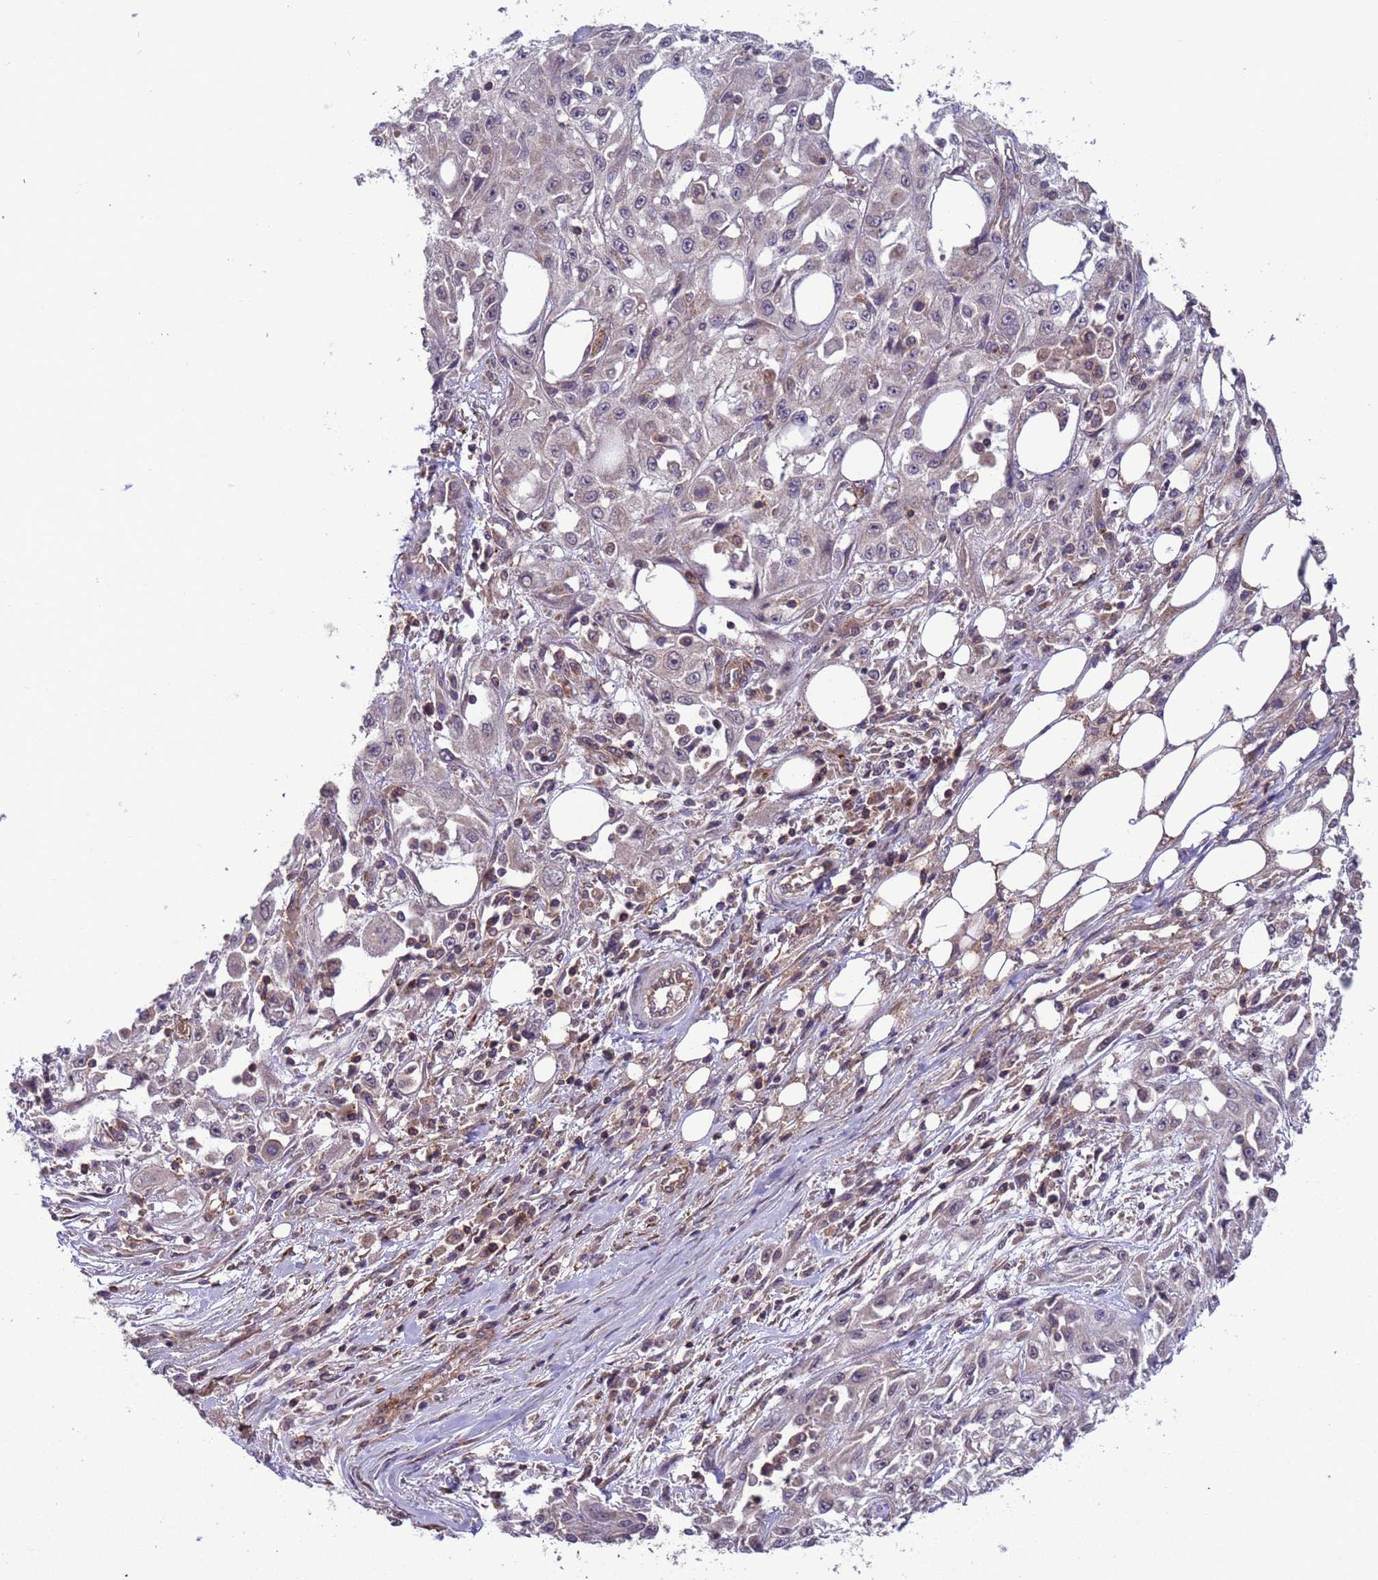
{"staining": {"intensity": "weak", "quantity": "<25%", "location": "cytoplasmic/membranous"}, "tissue": "skin cancer", "cell_type": "Tumor cells", "image_type": "cancer", "snomed": [{"axis": "morphology", "description": "Squamous cell carcinoma, NOS"}, {"axis": "morphology", "description": "Squamous cell carcinoma, metastatic, NOS"}, {"axis": "topography", "description": "Skin"}, {"axis": "topography", "description": "Lymph node"}], "caption": "Immunohistochemical staining of human metastatic squamous cell carcinoma (skin) demonstrates no significant expression in tumor cells.", "gene": "ACAD8", "patient": {"sex": "male", "age": 75}}